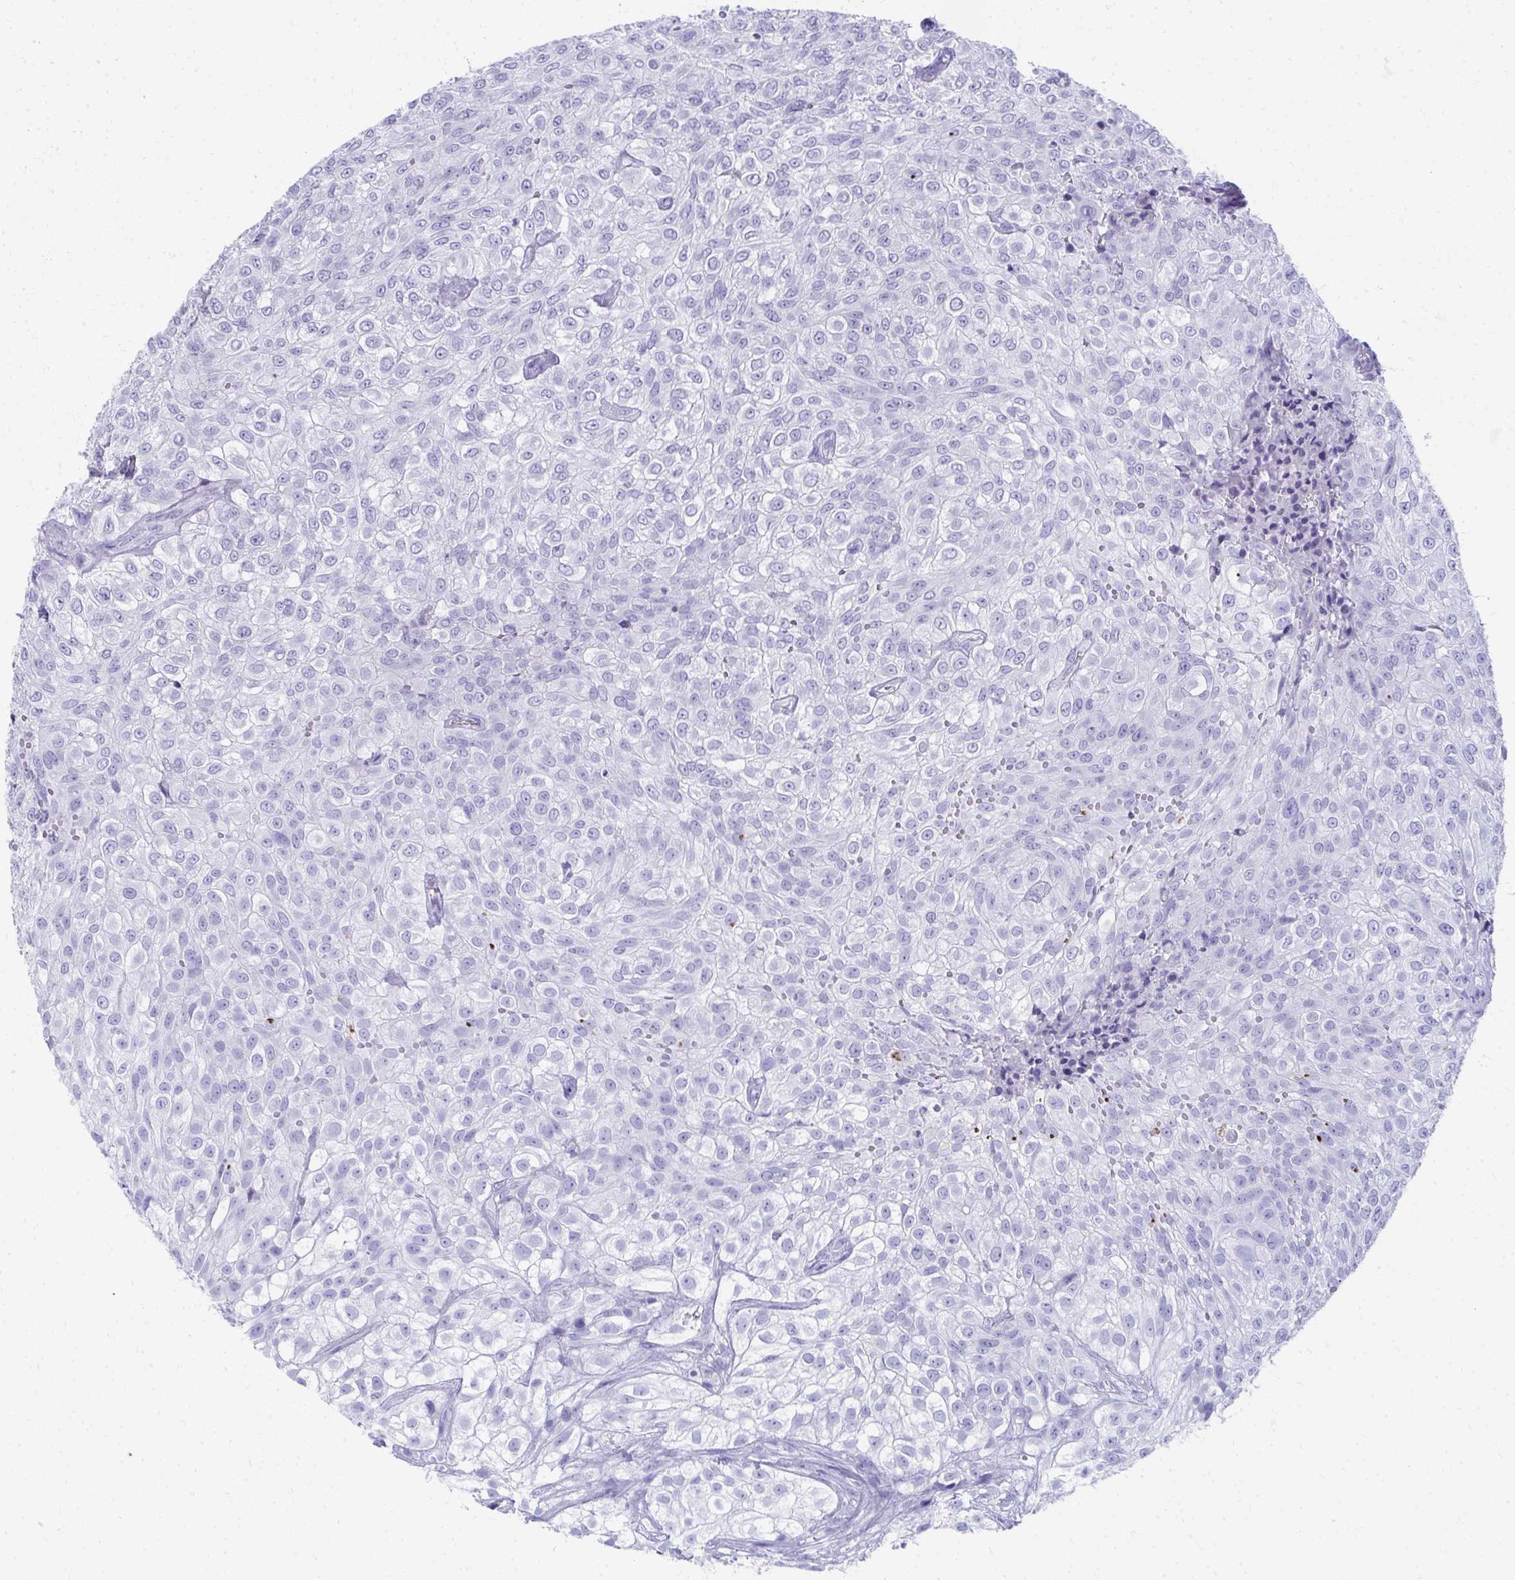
{"staining": {"intensity": "negative", "quantity": "none", "location": "none"}, "tissue": "urothelial cancer", "cell_type": "Tumor cells", "image_type": "cancer", "snomed": [{"axis": "morphology", "description": "Urothelial carcinoma, High grade"}, {"axis": "topography", "description": "Urinary bladder"}], "caption": "This is an IHC micrograph of human urothelial cancer. There is no positivity in tumor cells.", "gene": "SEC14L3", "patient": {"sex": "male", "age": 56}}